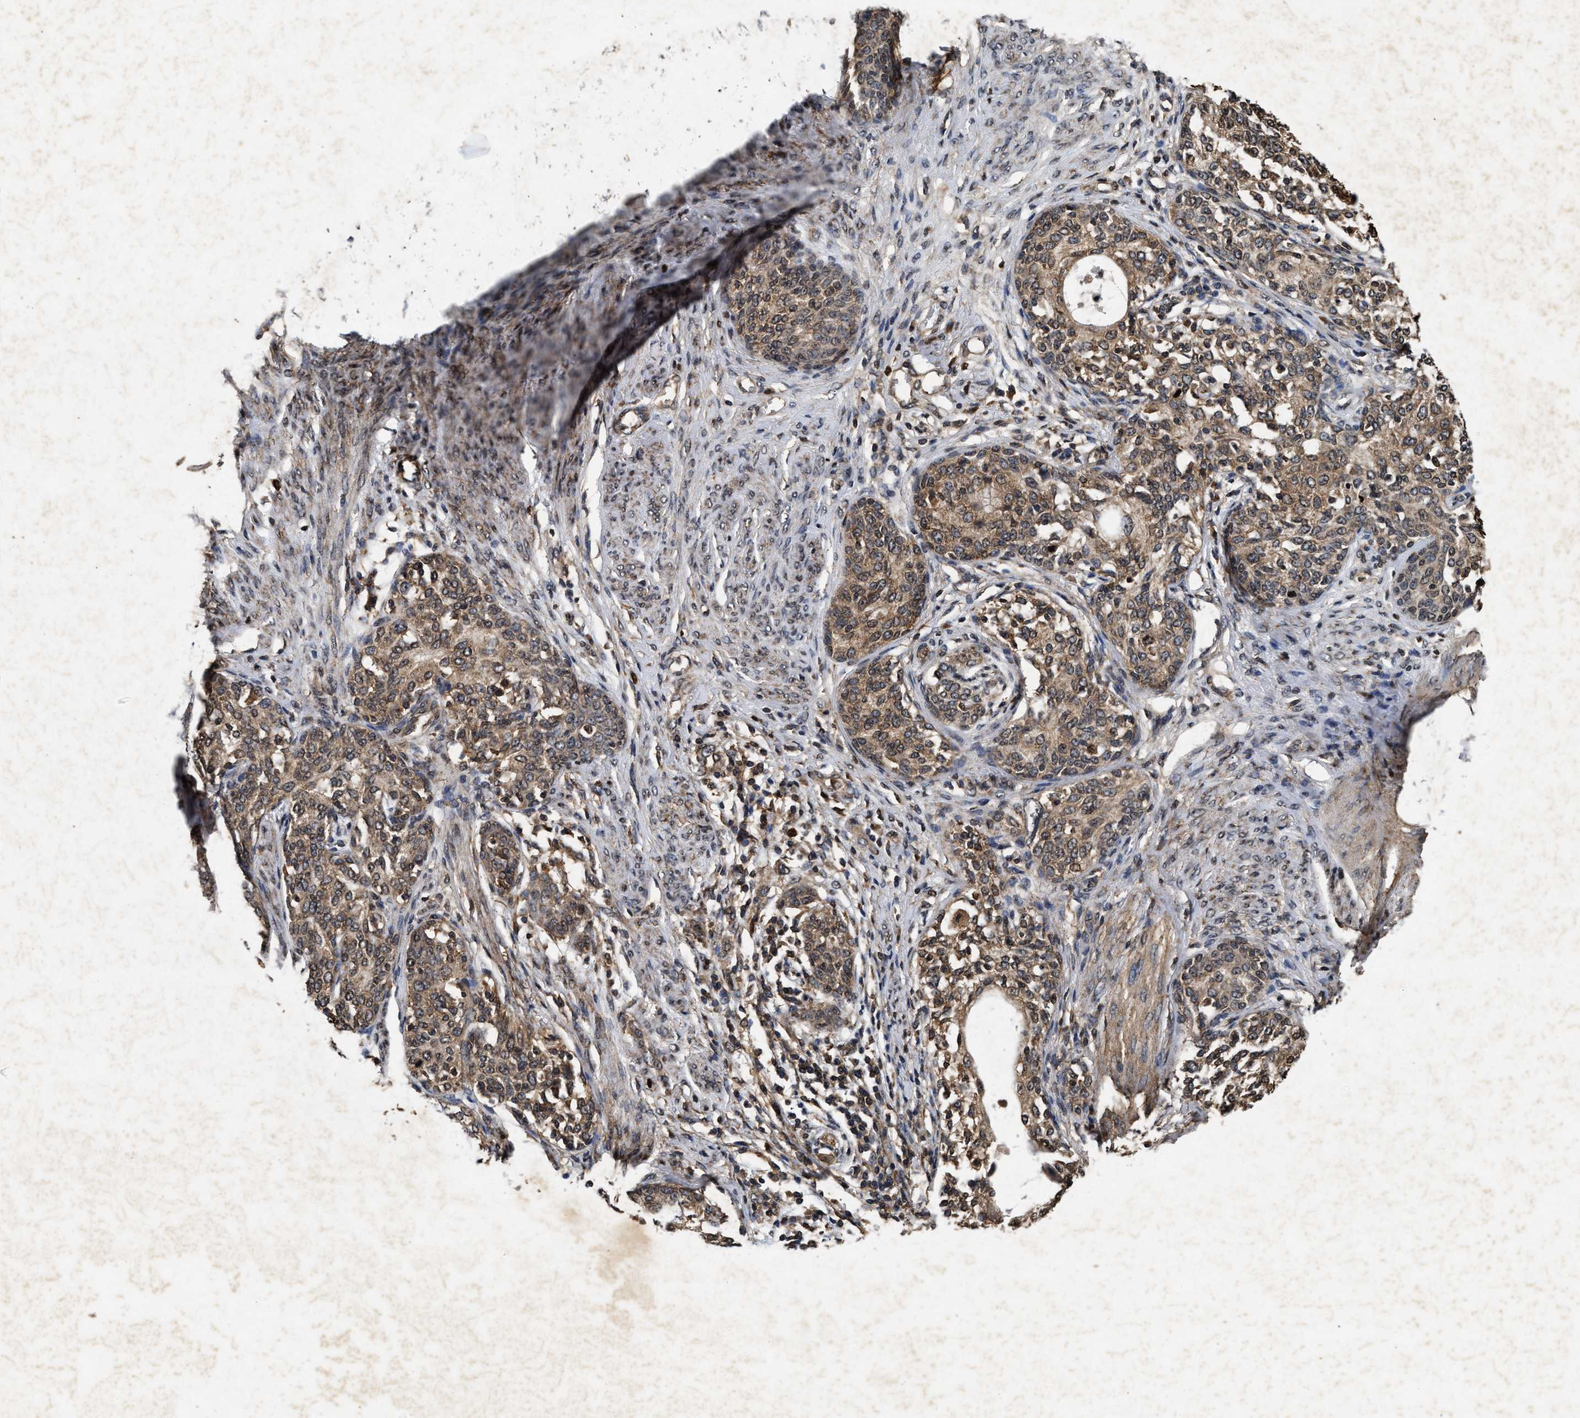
{"staining": {"intensity": "moderate", "quantity": ">75%", "location": "cytoplasmic/membranous"}, "tissue": "cervical cancer", "cell_type": "Tumor cells", "image_type": "cancer", "snomed": [{"axis": "morphology", "description": "Squamous cell carcinoma, NOS"}, {"axis": "morphology", "description": "Adenocarcinoma, NOS"}, {"axis": "topography", "description": "Cervix"}], "caption": "Human cervical squamous cell carcinoma stained with a protein marker demonstrates moderate staining in tumor cells.", "gene": "PDAP1", "patient": {"sex": "female", "age": 52}}